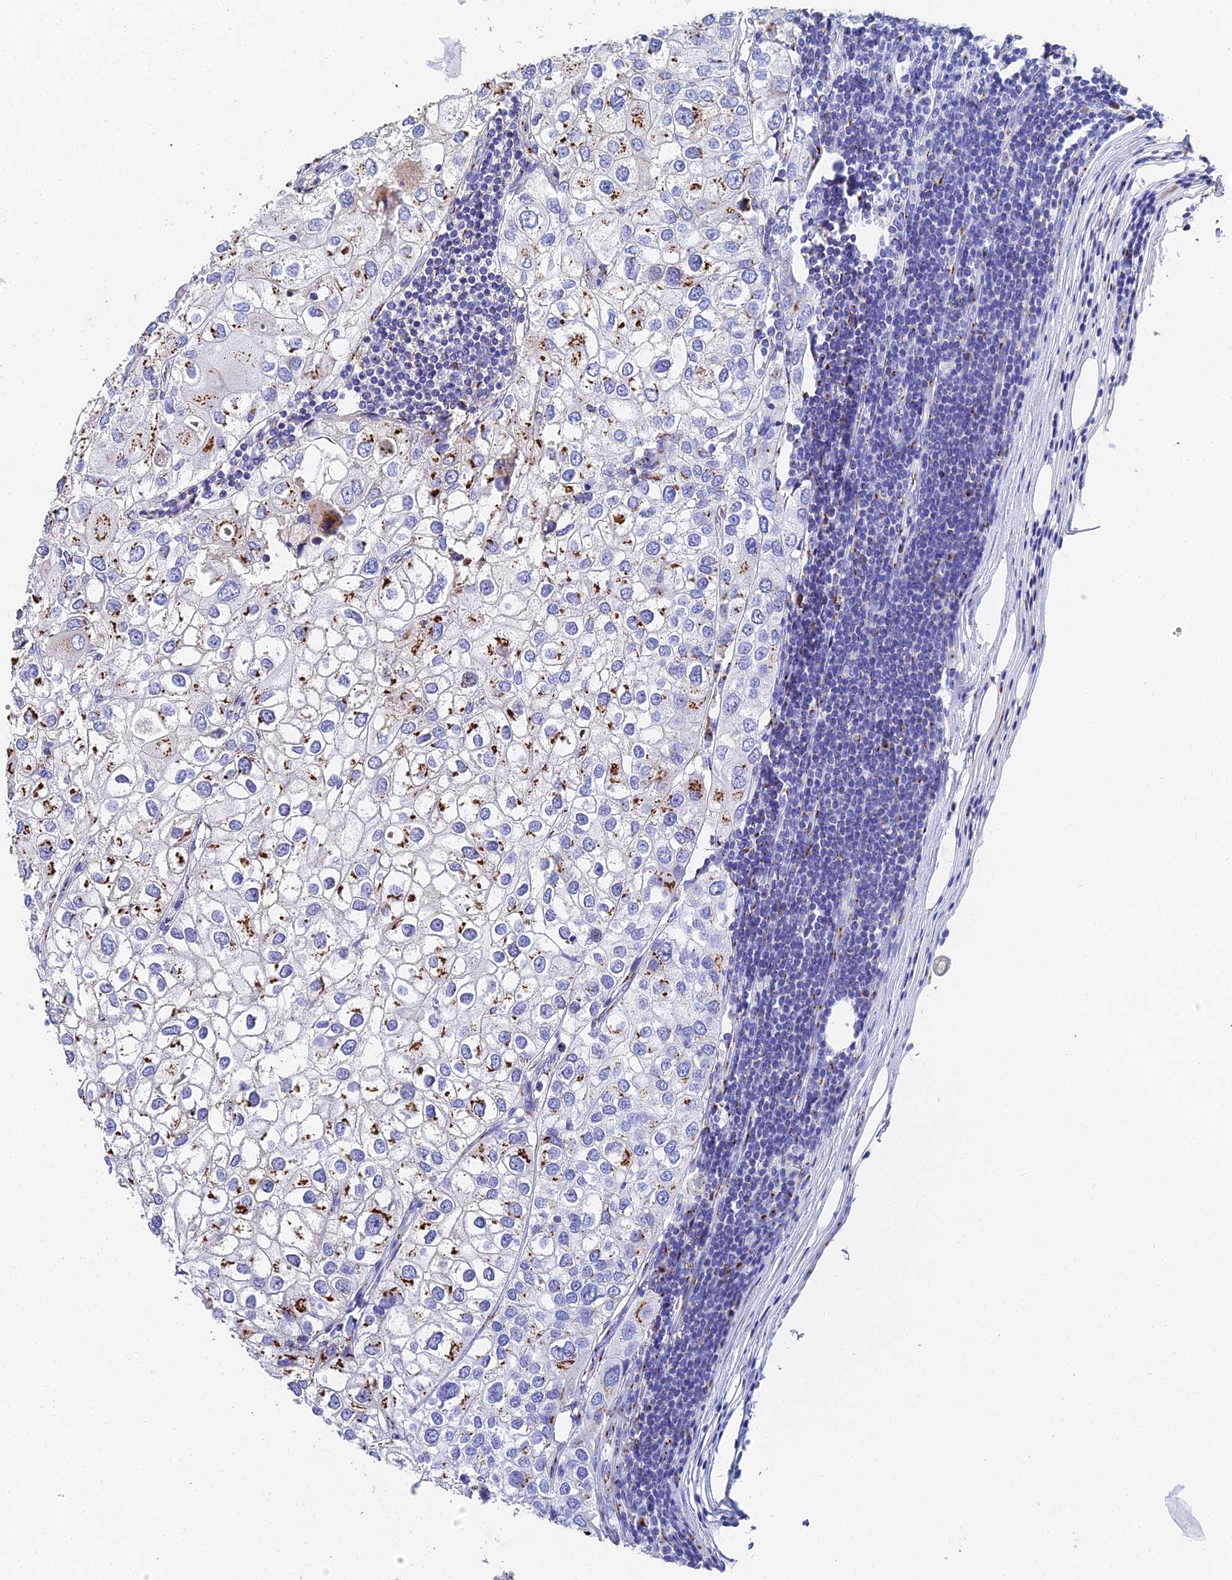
{"staining": {"intensity": "moderate", "quantity": "25%-75%", "location": "cytoplasmic/membranous"}, "tissue": "urothelial cancer", "cell_type": "Tumor cells", "image_type": "cancer", "snomed": [{"axis": "morphology", "description": "Urothelial carcinoma, High grade"}, {"axis": "topography", "description": "Urinary bladder"}], "caption": "High-magnification brightfield microscopy of urothelial carcinoma (high-grade) stained with DAB (3,3'-diaminobenzidine) (brown) and counterstained with hematoxylin (blue). tumor cells exhibit moderate cytoplasmic/membranous positivity is seen in about25%-75% of cells. Using DAB (brown) and hematoxylin (blue) stains, captured at high magnification using brightfield microscopy.", "gene": "ENSG00000268674", "patient": {"sex": "male", "age": 64}}